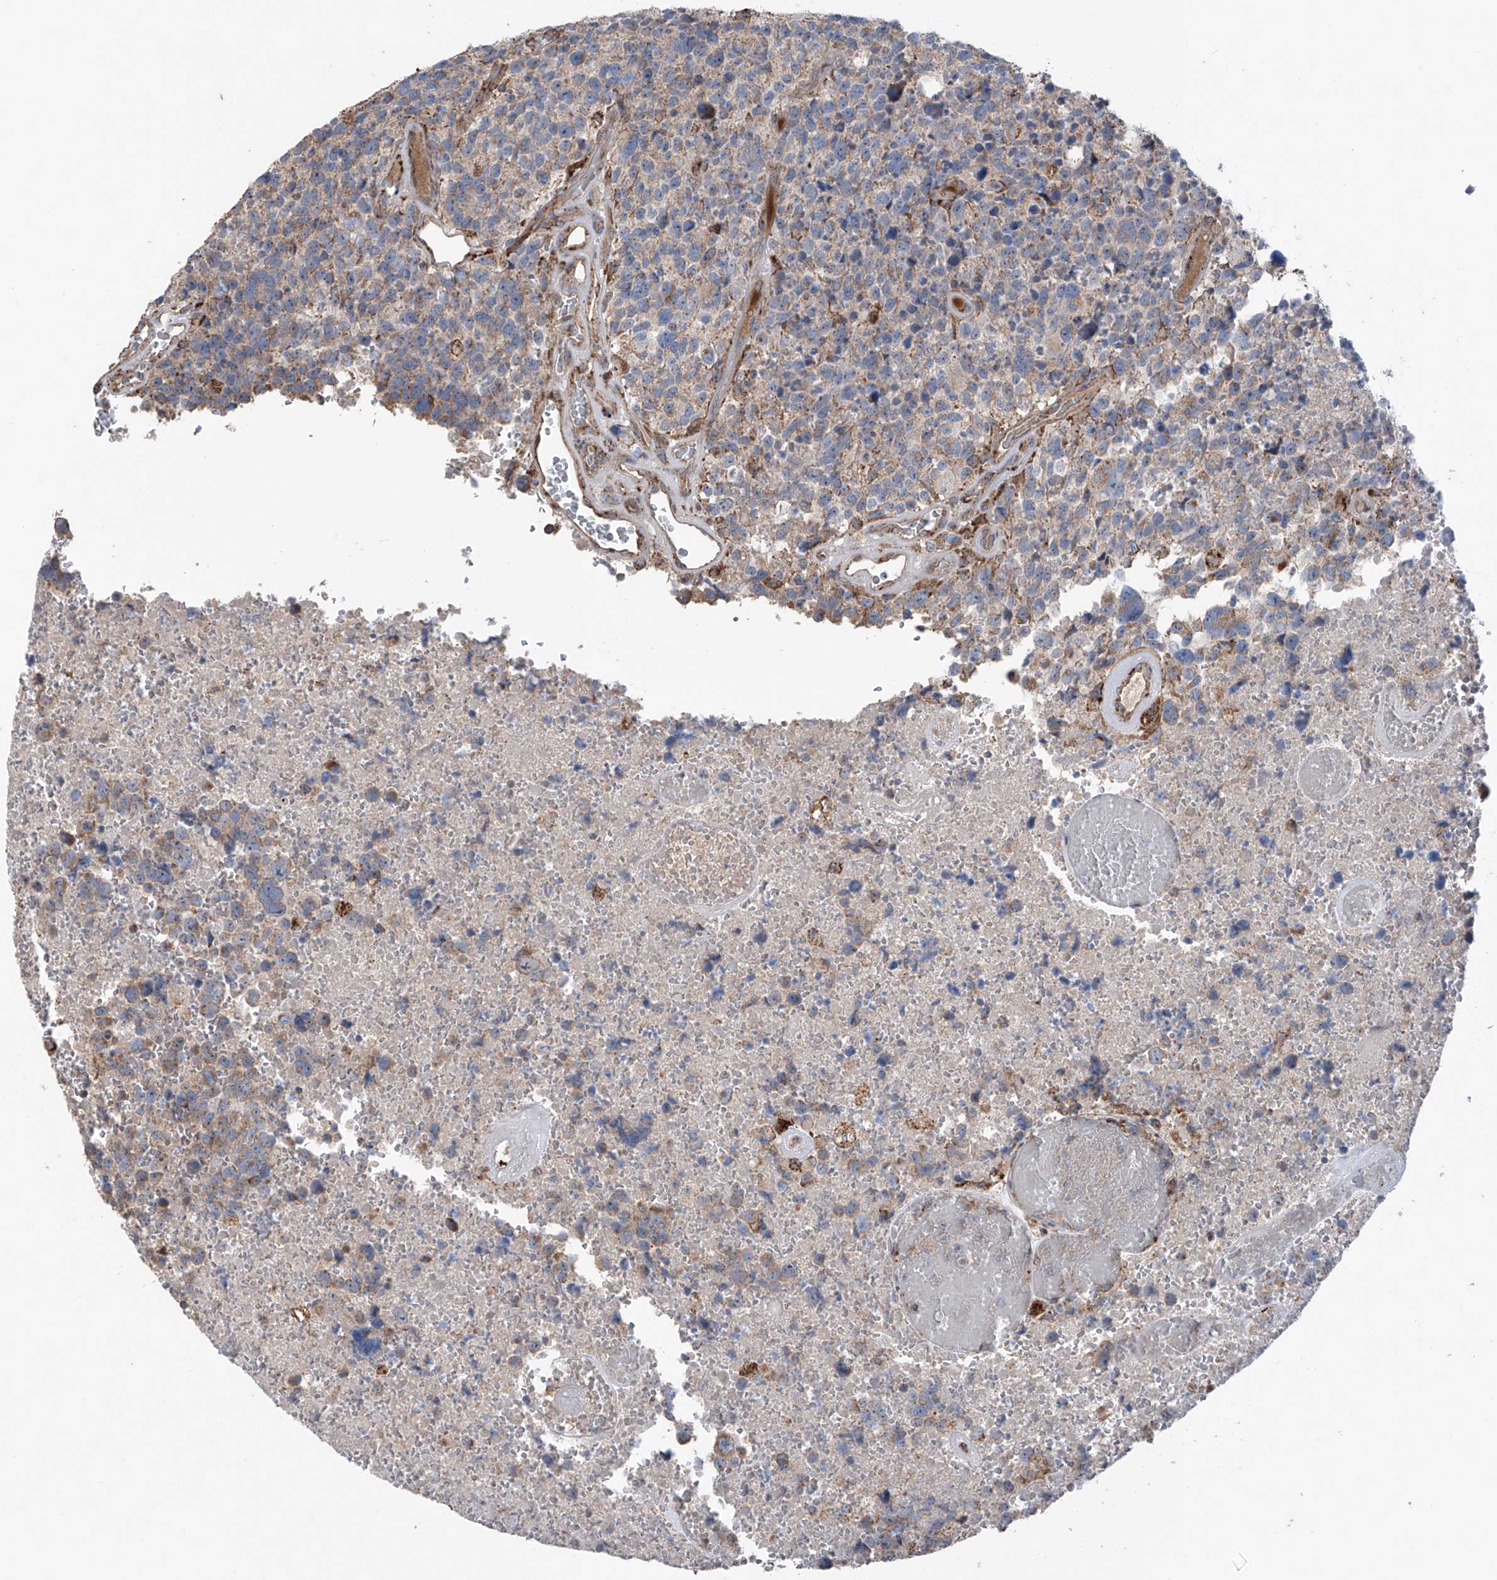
{"staining": {"intensity": "negative", "quantity": "none", "location": "none"}, "tissue": "glioma", "cell_type": "Tumor cells", "image_type": "cancer", "snomed": [{"axis": "morphology", "description": "Glioma, malignant, High grade"}, {"axis": "topography", "description": "Brain"}], "caption": "Immunohistochemistry histopathology image of neoplastic tissue: glioma stained with DAB (3,3'-diaminobenzidine) demonstrates no significant protein staining in tumor cells.", "gene": "SAMD3", "patient": {"sex": "male", "age": 69}}